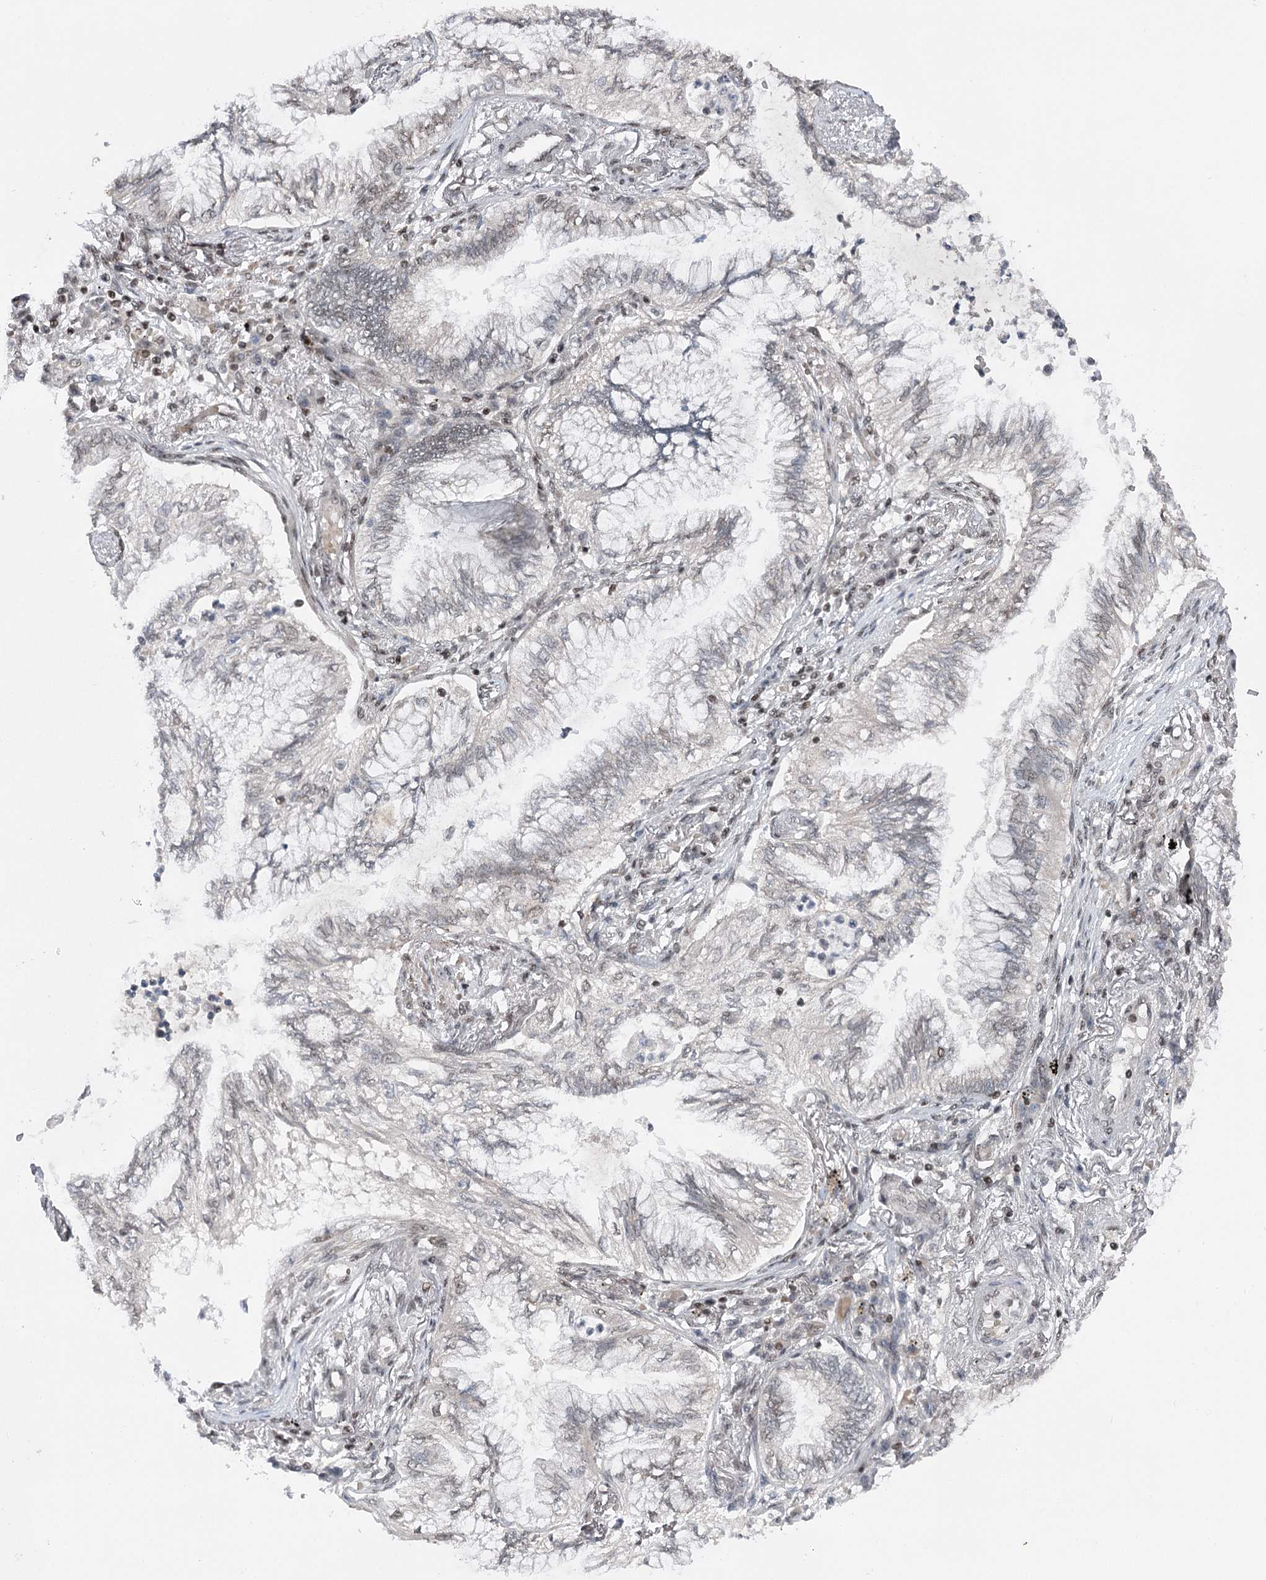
{"staining": {"intensity": "weak", "quantity": "25%-75%", "location": "nuclear"}, "tissue": "lung cancer", "cell_type": "Tumor cells", "image_type": "cancer", "snomed": [{"axis": "morphology", "description": "Adenocarcinoma, NOS"}, {"axis": "topography", "description": "Lung"}], "caption": "Protein expression analysis of lung adenocarcinoma demonstrates weak nuclear positivity in approximately 25%-75% of tumor cells.", "gene": "CGGBP1", "patient": {"sex": "female", "age": 70}}